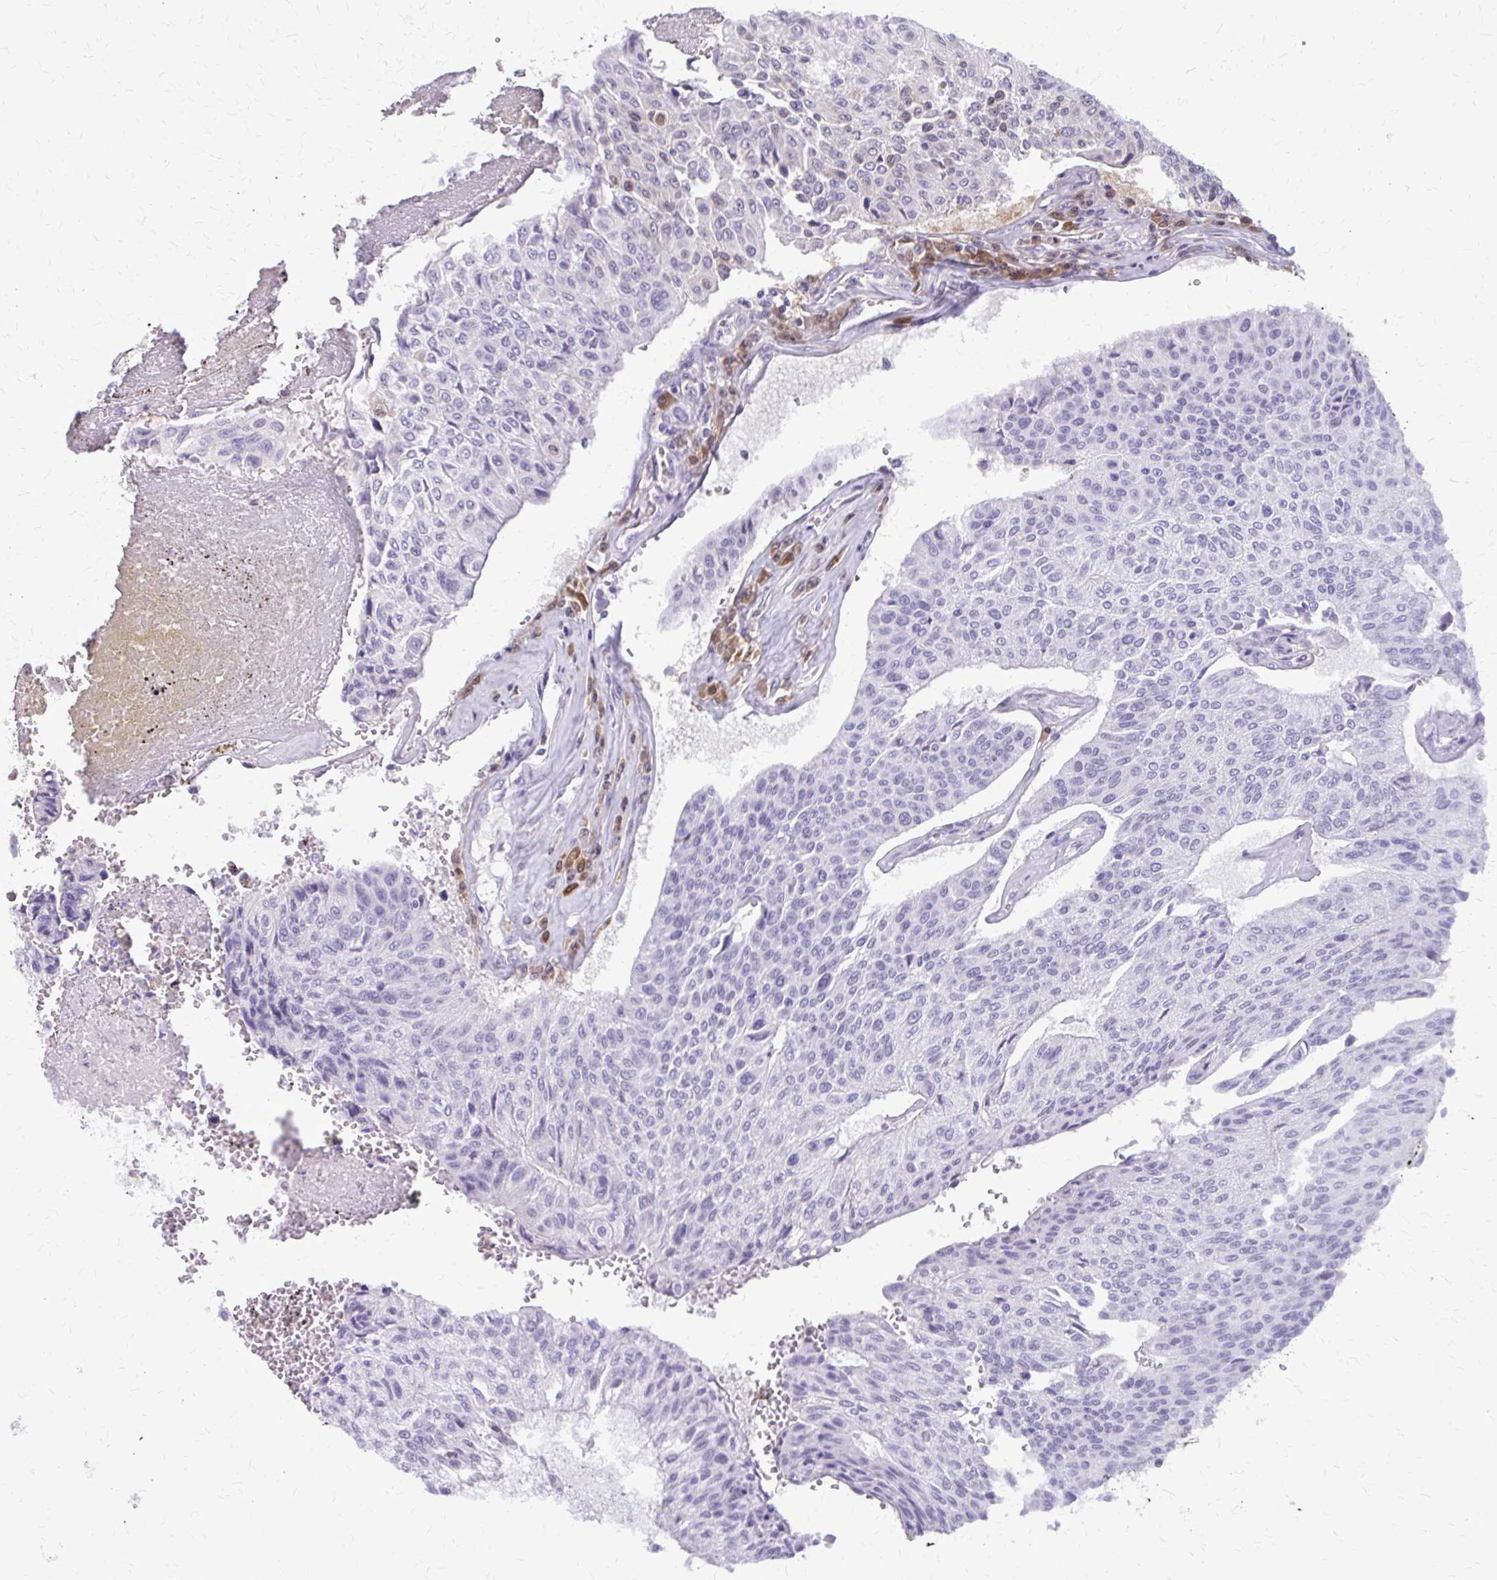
{"staining": {"intensity": "negative", "quantity": "none", "location": "none"}, "tissue": "urothelial cancer", "cell_type": "Tumor cells", "image_type": "cancer", "snomed": [{"axis": "morphology", "description": "Urothelial carcinoma, High grade"}, {"axis": "topography", "description": "Urinary bladder"}], "caption": "An image of human urothelial cancer is negative for staining in tumor cells.", "gene": "GLRX", "patient": {"sex": "male", "age": 66}}